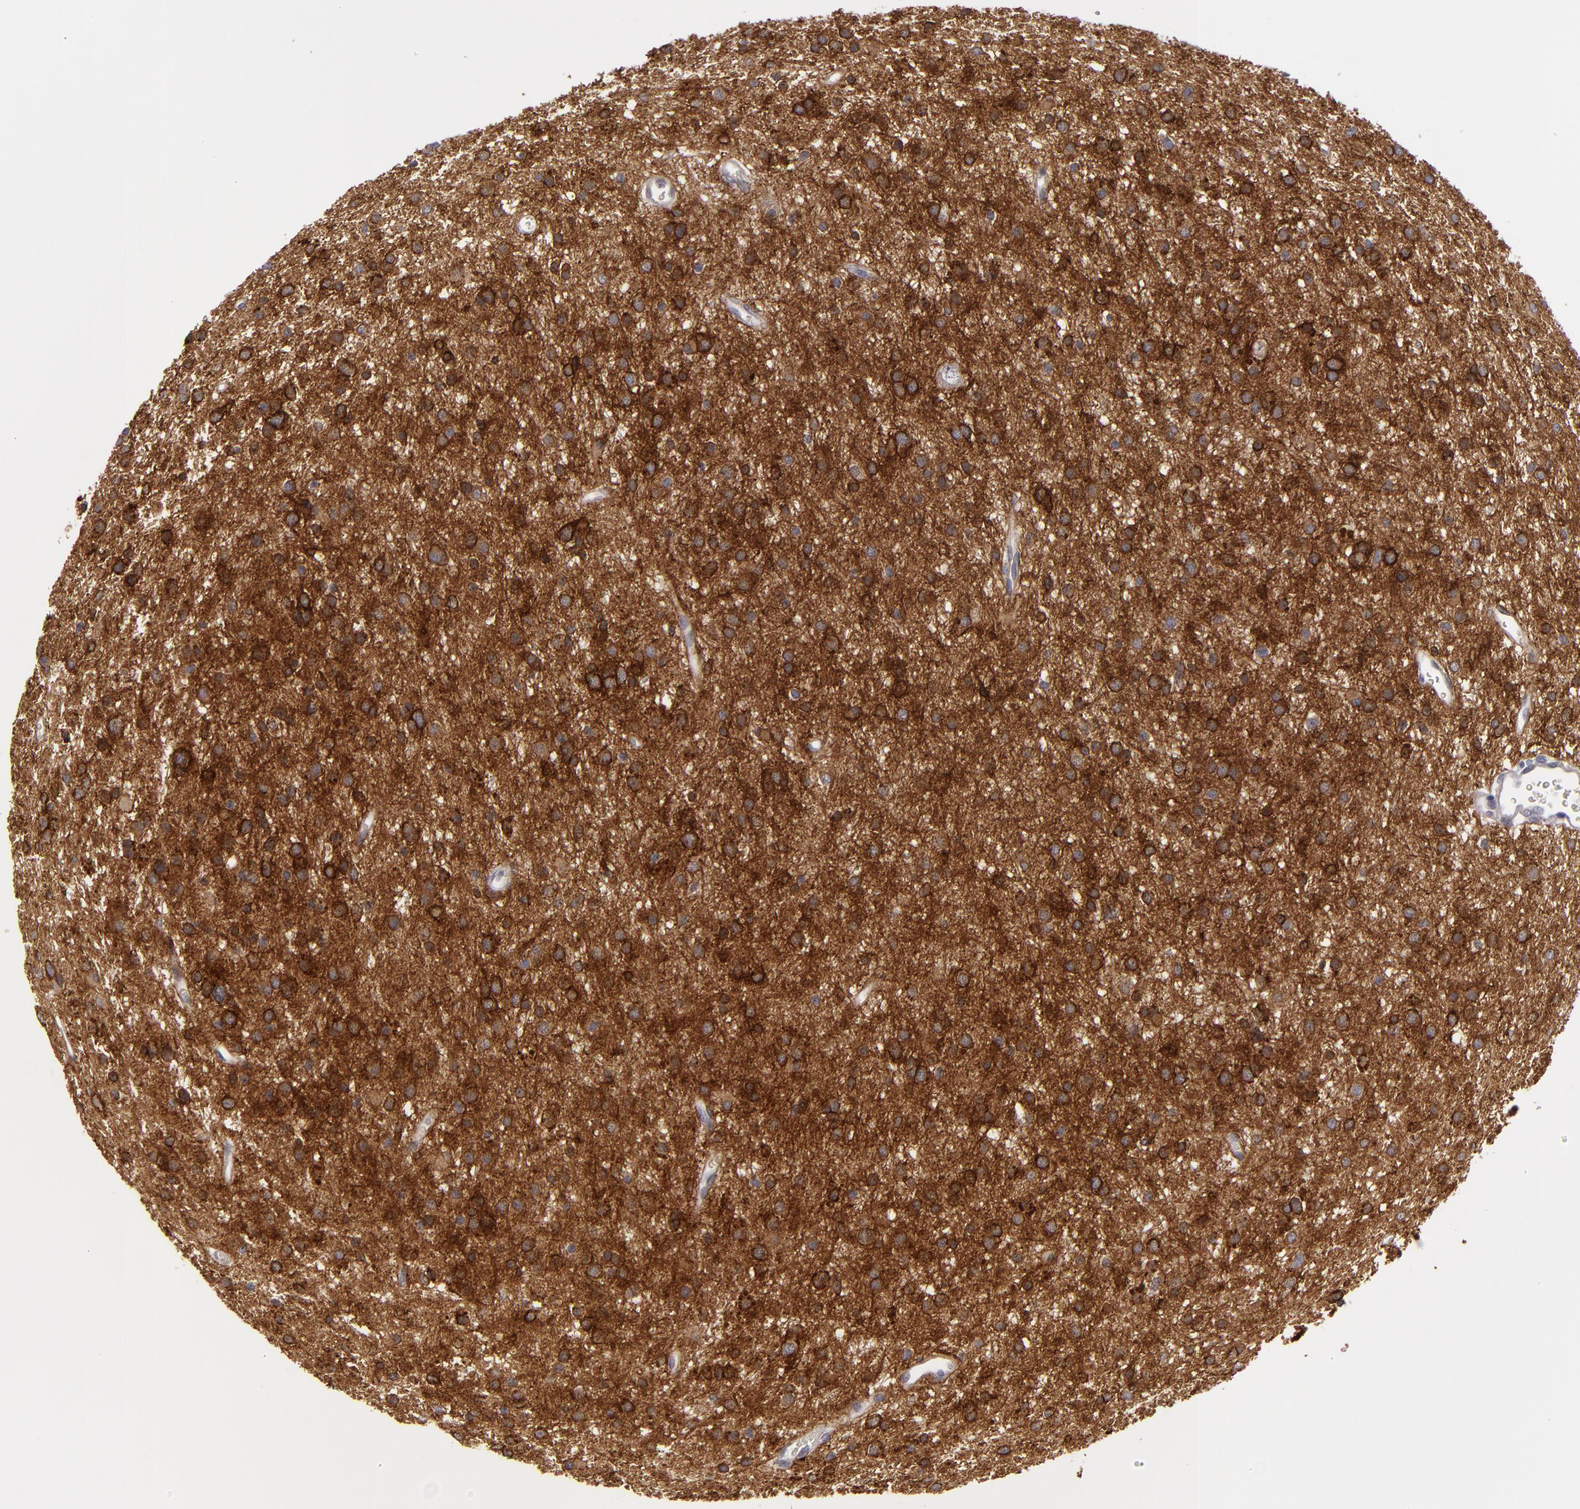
{"staining": {"intensity": "moderate", "quantity": ">75%", "location": "cytoplasmic/membranous"}, "tissue": "glioma", "cell_type": "Tumor cells", "image_type": "cancer", "snomed": [{"axis": "morphology", "description": "Glioma, malignant, Low grade"}, {"axis": "topography", "description": "Brain"}], "caption": "Immunohistochemical staining of human malignant glioma (low-grade) shows medium levels of moderate cytoplasmic/membranous positivity in about >75% of tumor cells.", "gene": "ALCAM", "patient": {"sex": "female", "age": 36}}